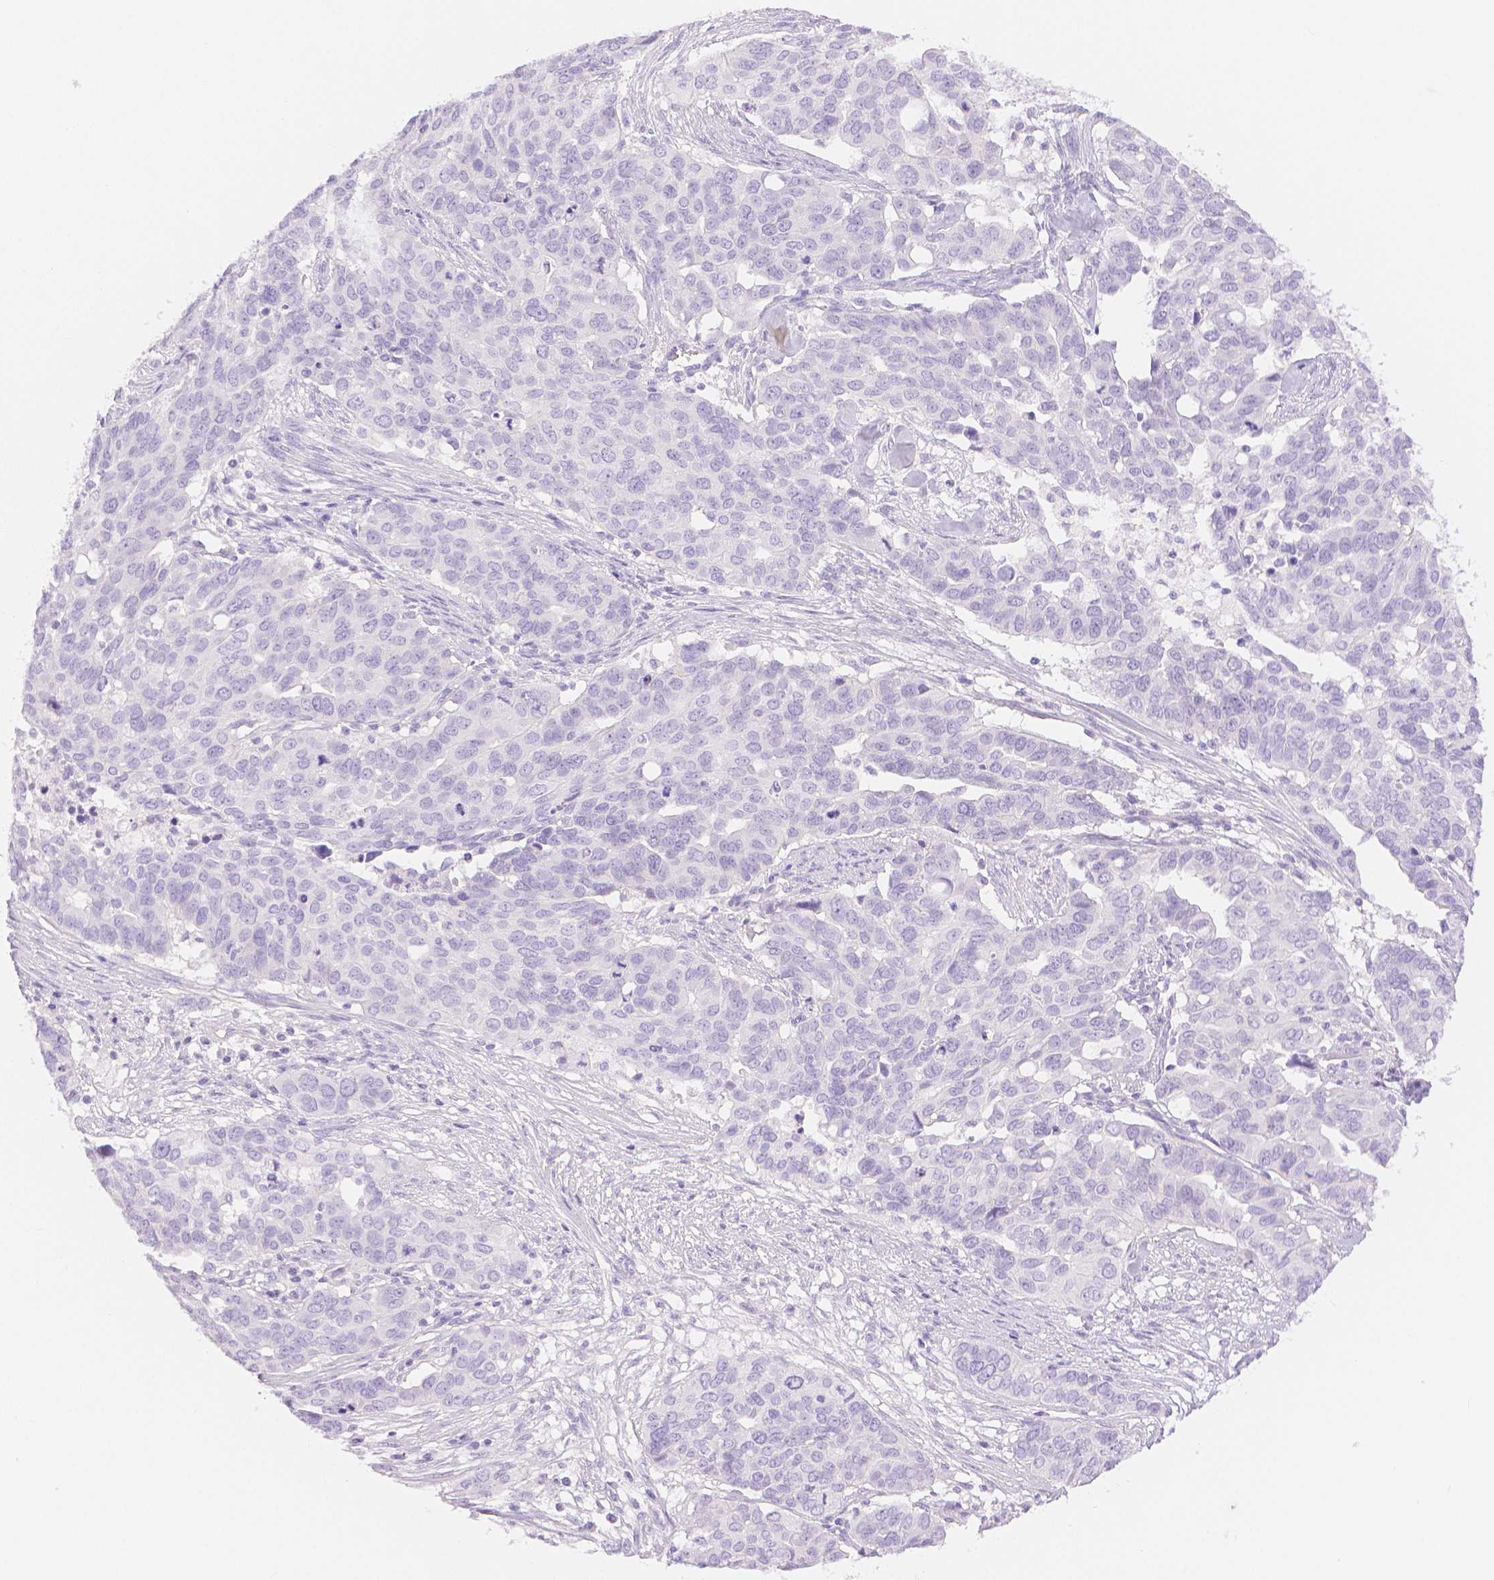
{"staining": {"intensity": "negative", "quantity": "none", "location": "none"}, "tissue": "ovarian cancer", "cell_type": "Tumor cells", "image_type": "cancer", "snomed": [{"axis": "morphology", "description": "Carcinoma, endometroid"}, {"axis": "topography", "description": "Ovary"}], "caption": "Immunohistochemistry (IHC) histopathology image of ovarian endometroid carcinoma stained for a protein (brown), which displays no positivity in tumor cells.", "gene": "SLC27A5", "patient": {"sex": "female", "age": 78}}